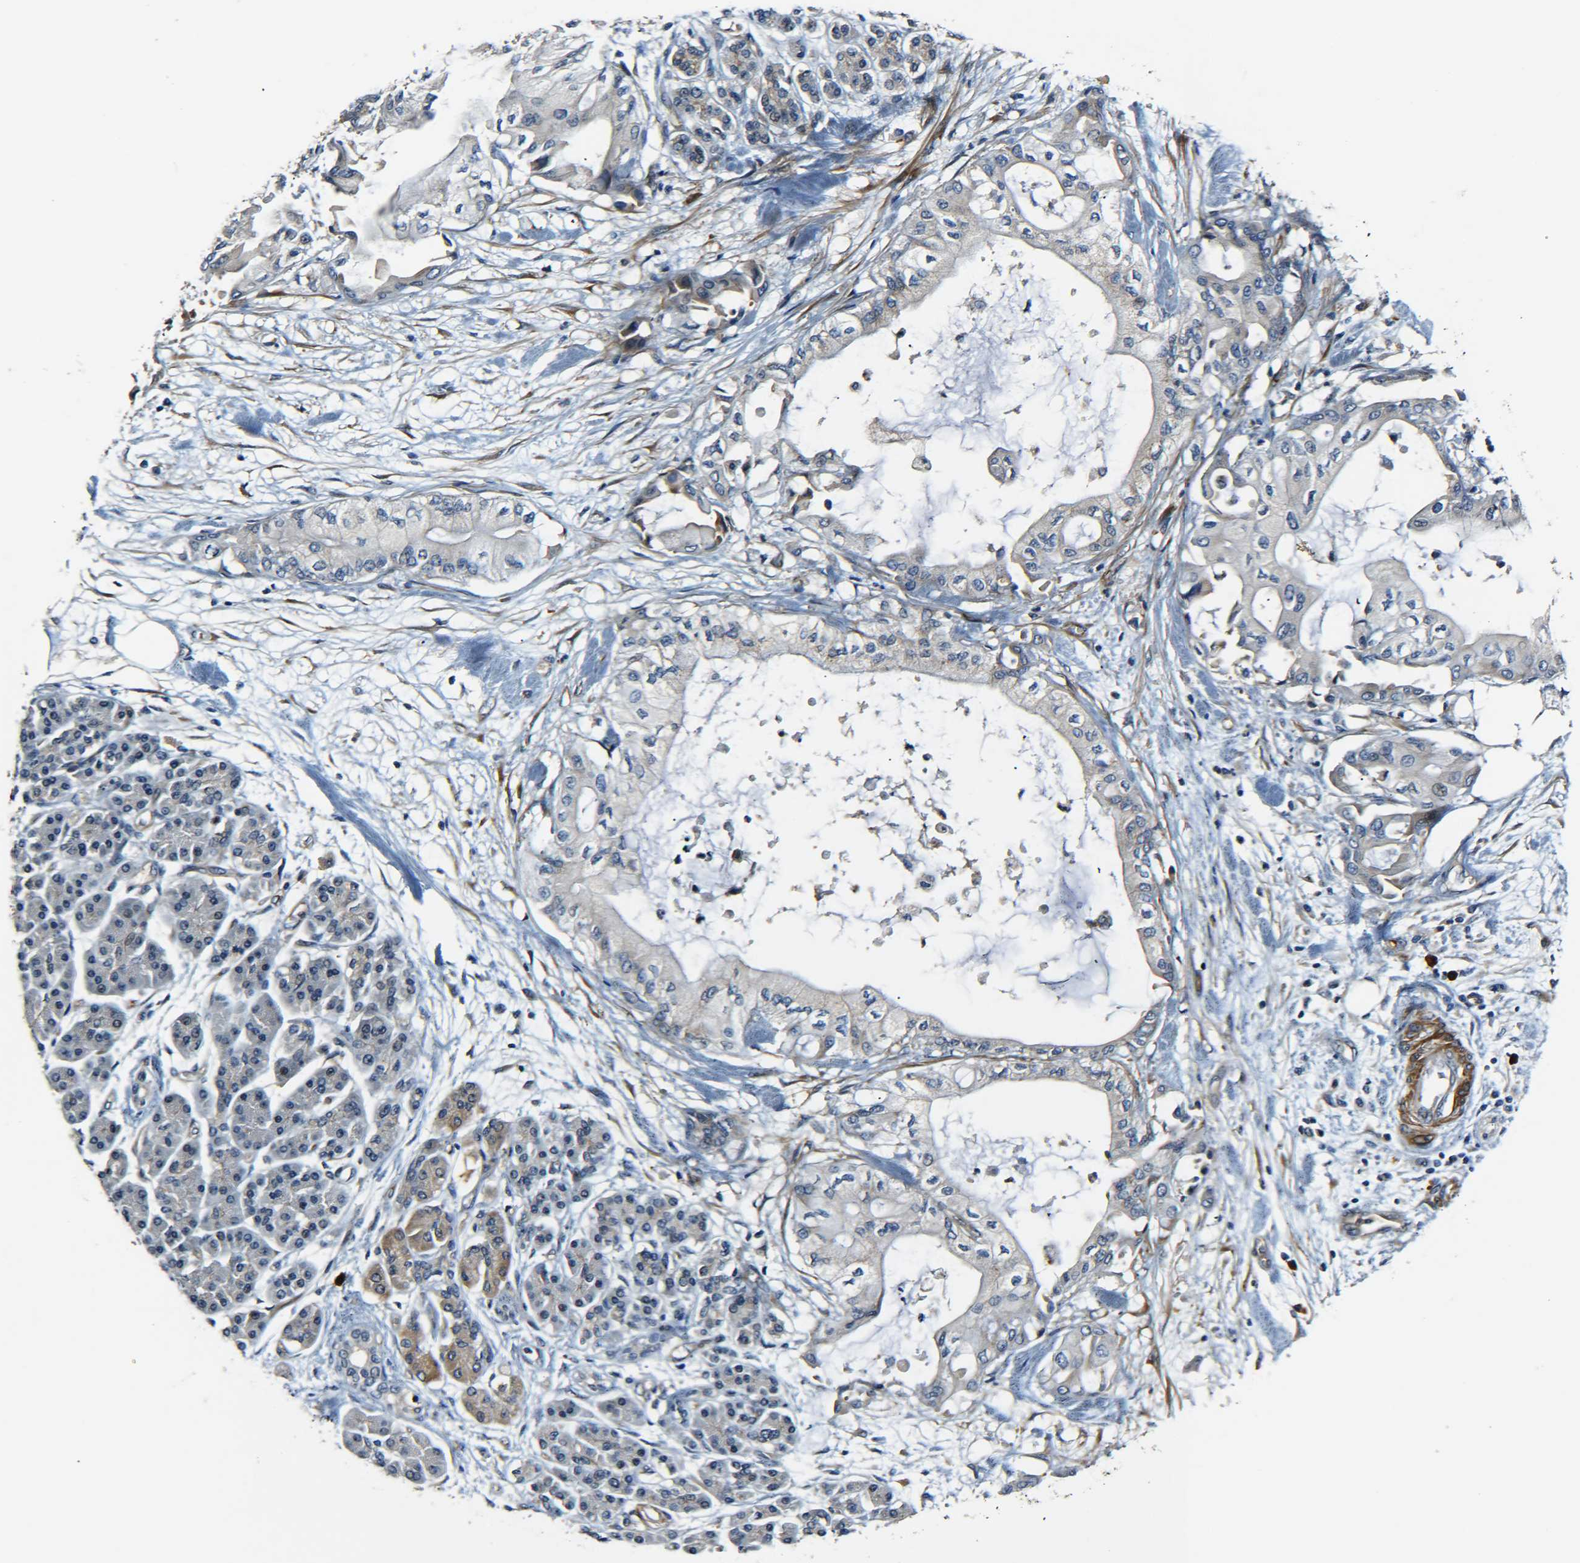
{"staining": {"intensity": "weak", "quantity": "<25%", "location": "cytoplasmic/membranous"}, "tissue": "pancreatic cancer", "cell_type": "Tumor cells", "image_type": "cancer", "snomed": [{"axis": "morphology", "description": "Adenocarcinoma, NOS"}, {"axis": "morphology", "description": "Adenocarcinoma, metastatic, NOS"}, {"axis": "topography", "description": "Lymph node"}, {"axis": "topography", "description": "Pancreas"}, {"axis": "topography", "description": "Duodenum"}], "caption": "DAB immunohistochemical staining of pancreatic metastatic adenocarcinoma exhibits no significant staining in tumor cells.", "gene": "MEIS1", "patient": {"sex": "female", "age": 64}}